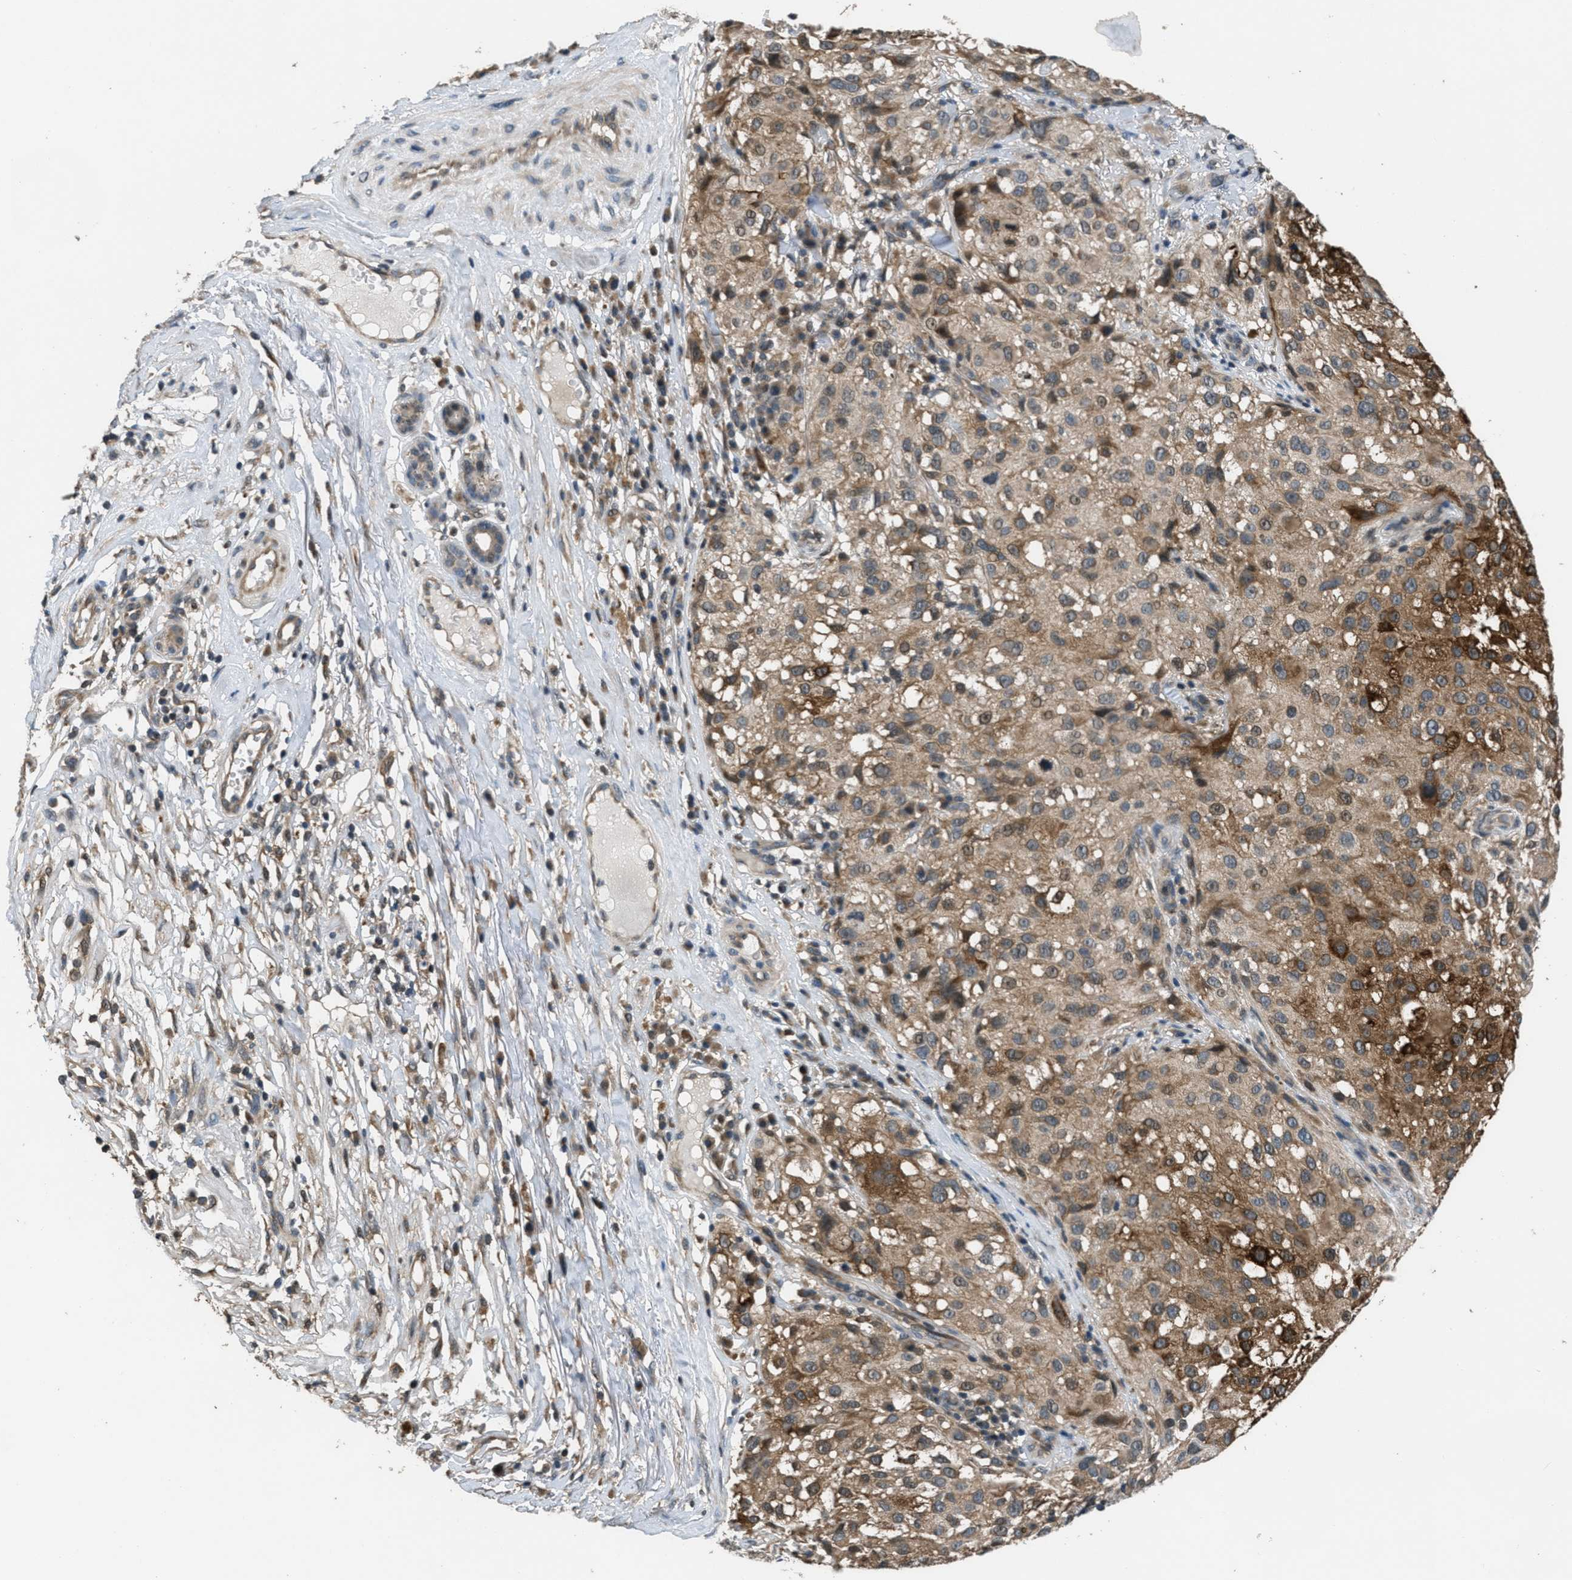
{"staining": {"intensity": "moderate", "quantity": "25%-75%", "location": "cytoplasmic/membranous"}, "tissue": "melanoma", "cell_type": "Tumor cells", "image_type": "cancer", "snomed": [{"axis": "morphology", "description": "Necrosis, NOS"}, {"axis": "morphology", "description": "Malignant melanoma, NOS"}, {"axis": "topography", "description": "Skin"}], "caption": "Immunohistochemistry of human melanoma displays medium levels of moderate cytoplasmic/membranous positivity in about 25%-75% of tumor cells. (IHC, brightfield microscopy, high magnification).", "gene": "NAT1", "patient": {"sex": "female", "age": 87}}